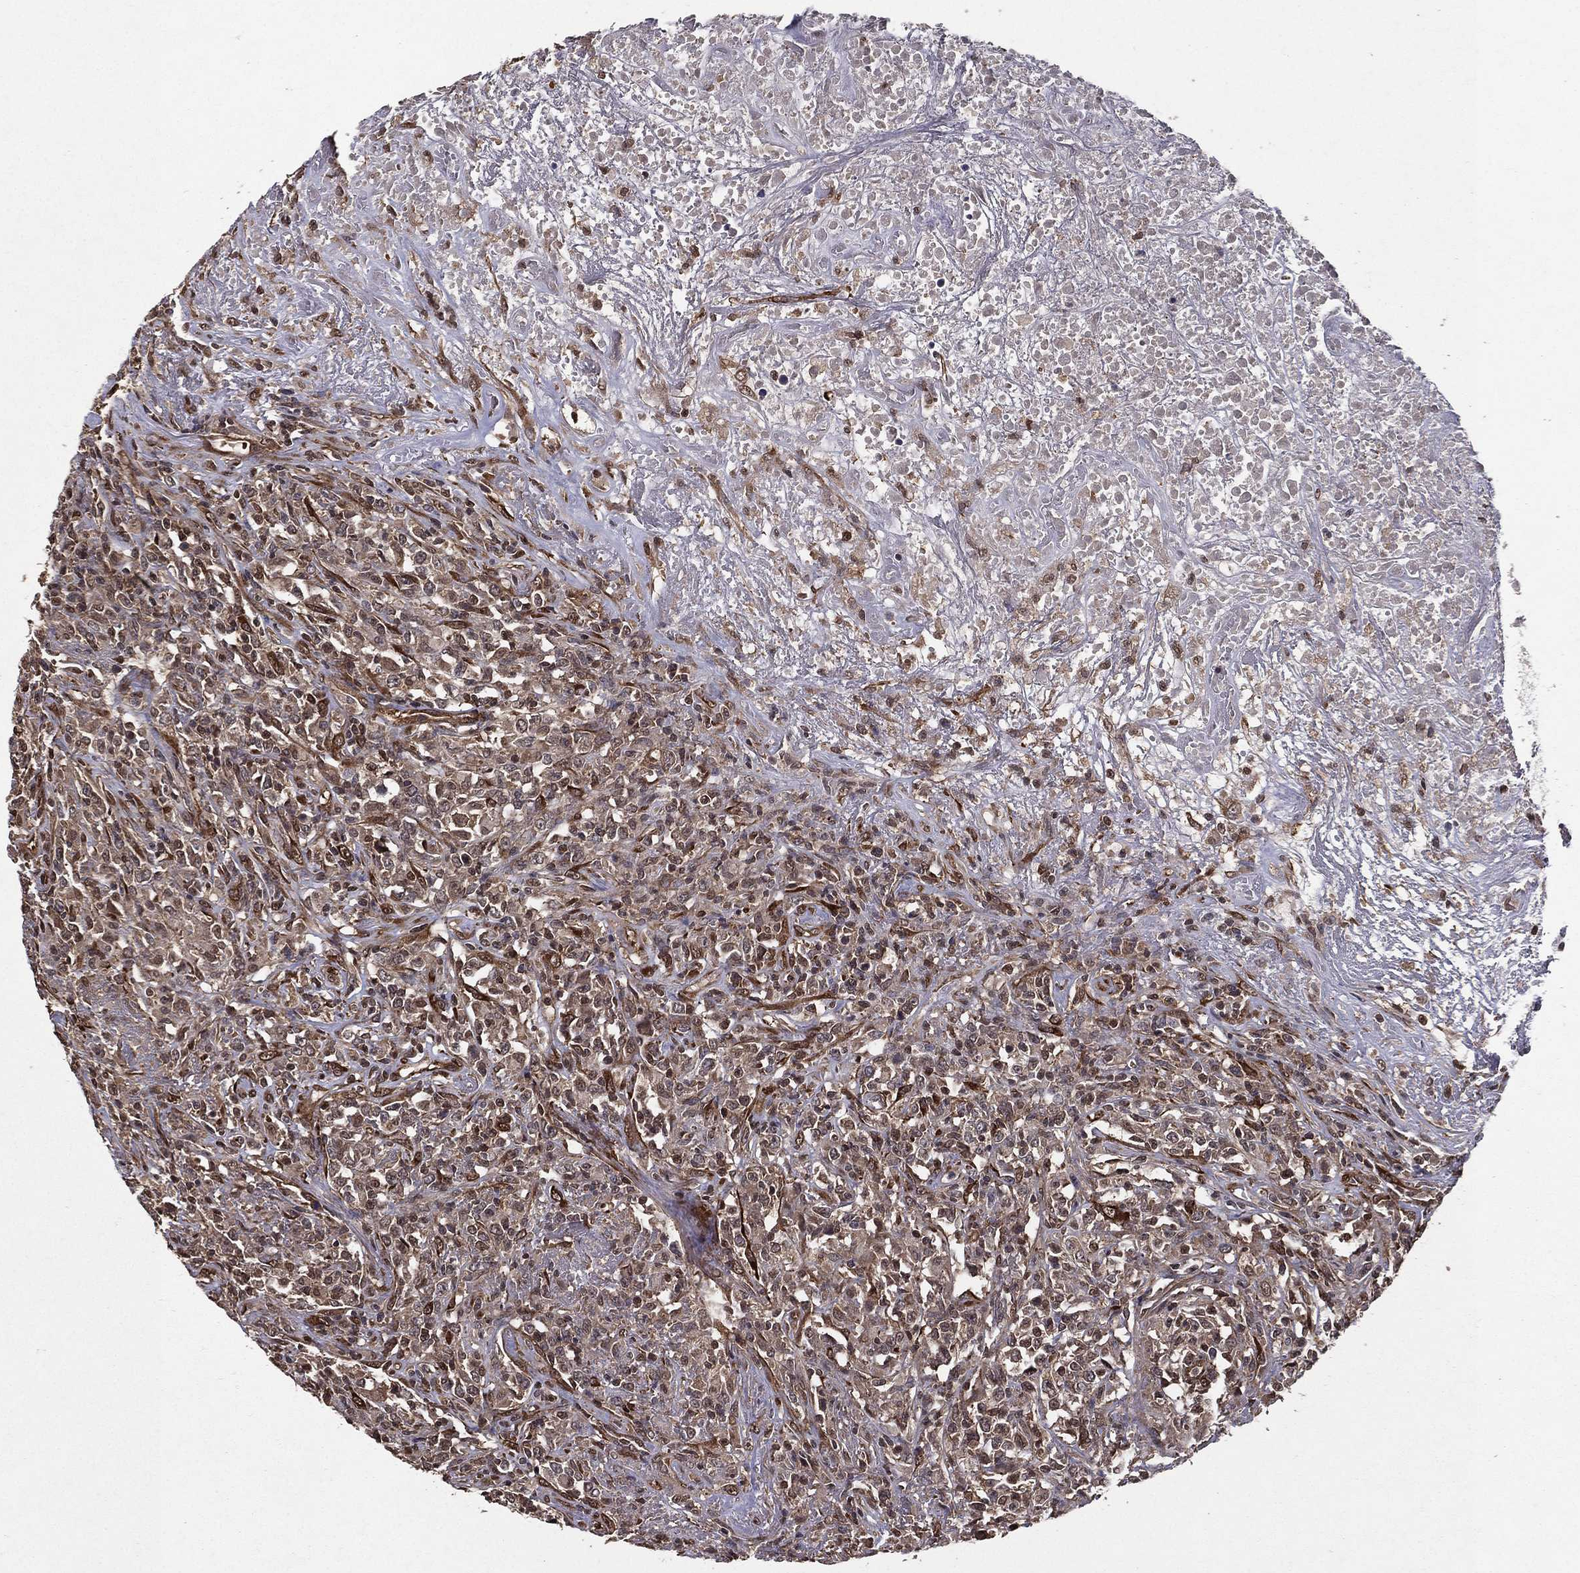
{"staining": {"intensity": "negative", "quantity": "none", "location": "none"}, "tissue": "lymphoma", "cell_type": "Tumor cells", "image_type": "cancer", "snomed": [{"axis": "morphology", "description": "Malignant lymphoma, non-Hodgkin's type, High grade"}, {"axis": "topography", "description": "Lung"}], "caption": "This is an IHC image of human lymphoma. There is no staining in tumor cells.", "gene": "CERS2", "patient": {"sex": "male", "age": 79}}